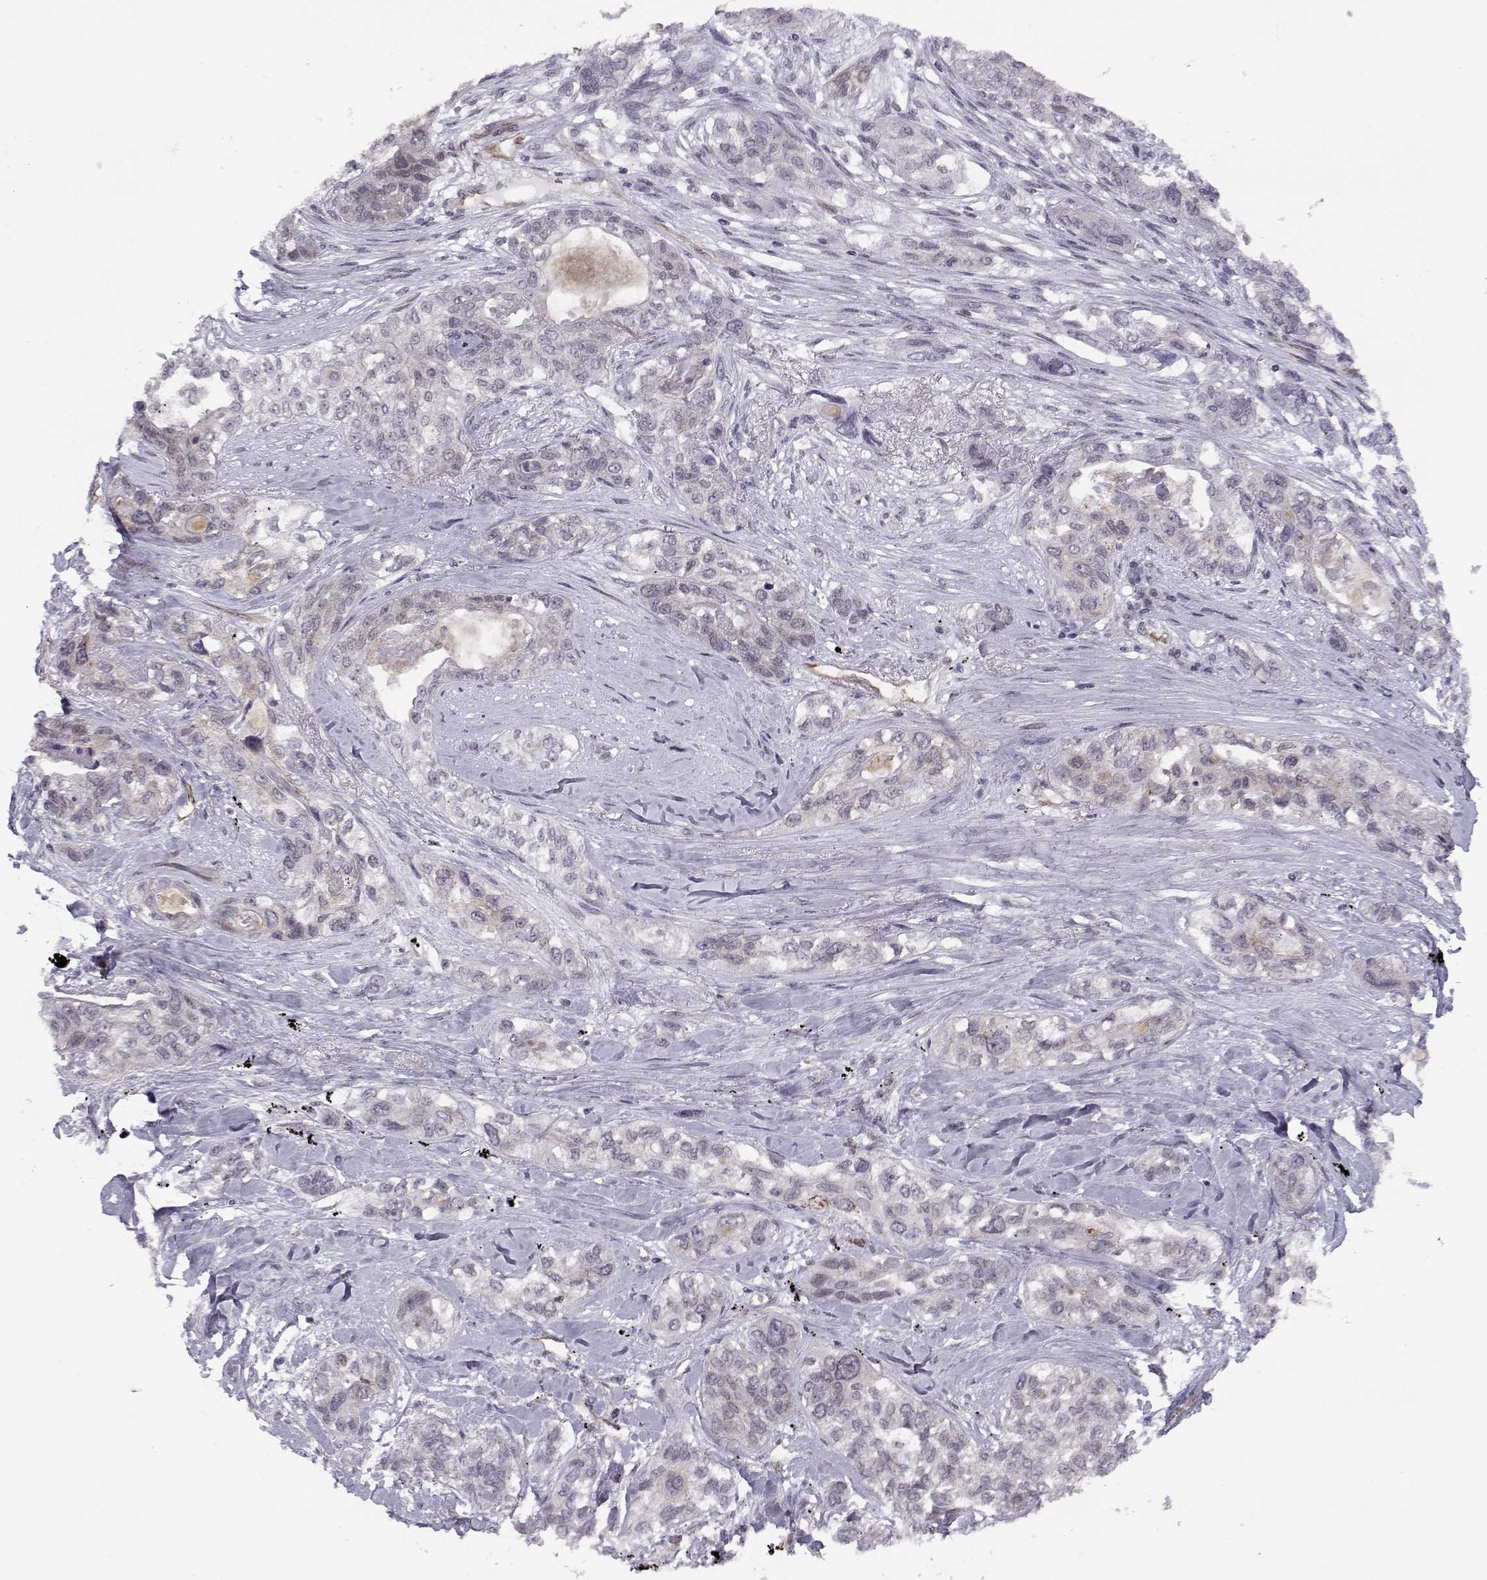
{"staining": {"intensity": "negative", "quantity": "none", "location": "none"}, "tissue": "lung cancer", "cell_type": "Tumor cells", "image_type": "cancer", "snomed": [{"axis": "morphology", "description": "Squamous cell carcinoma, NOS"}, {"axis": "topography", "description": "Lung"}], "caption": "Lung squamous cell carcinoma was stained to show a protein in brown. There is no significant positivity in tumor cells.", "gene": "KIF13B", "patient": {"sex": "female", "age": 70}}